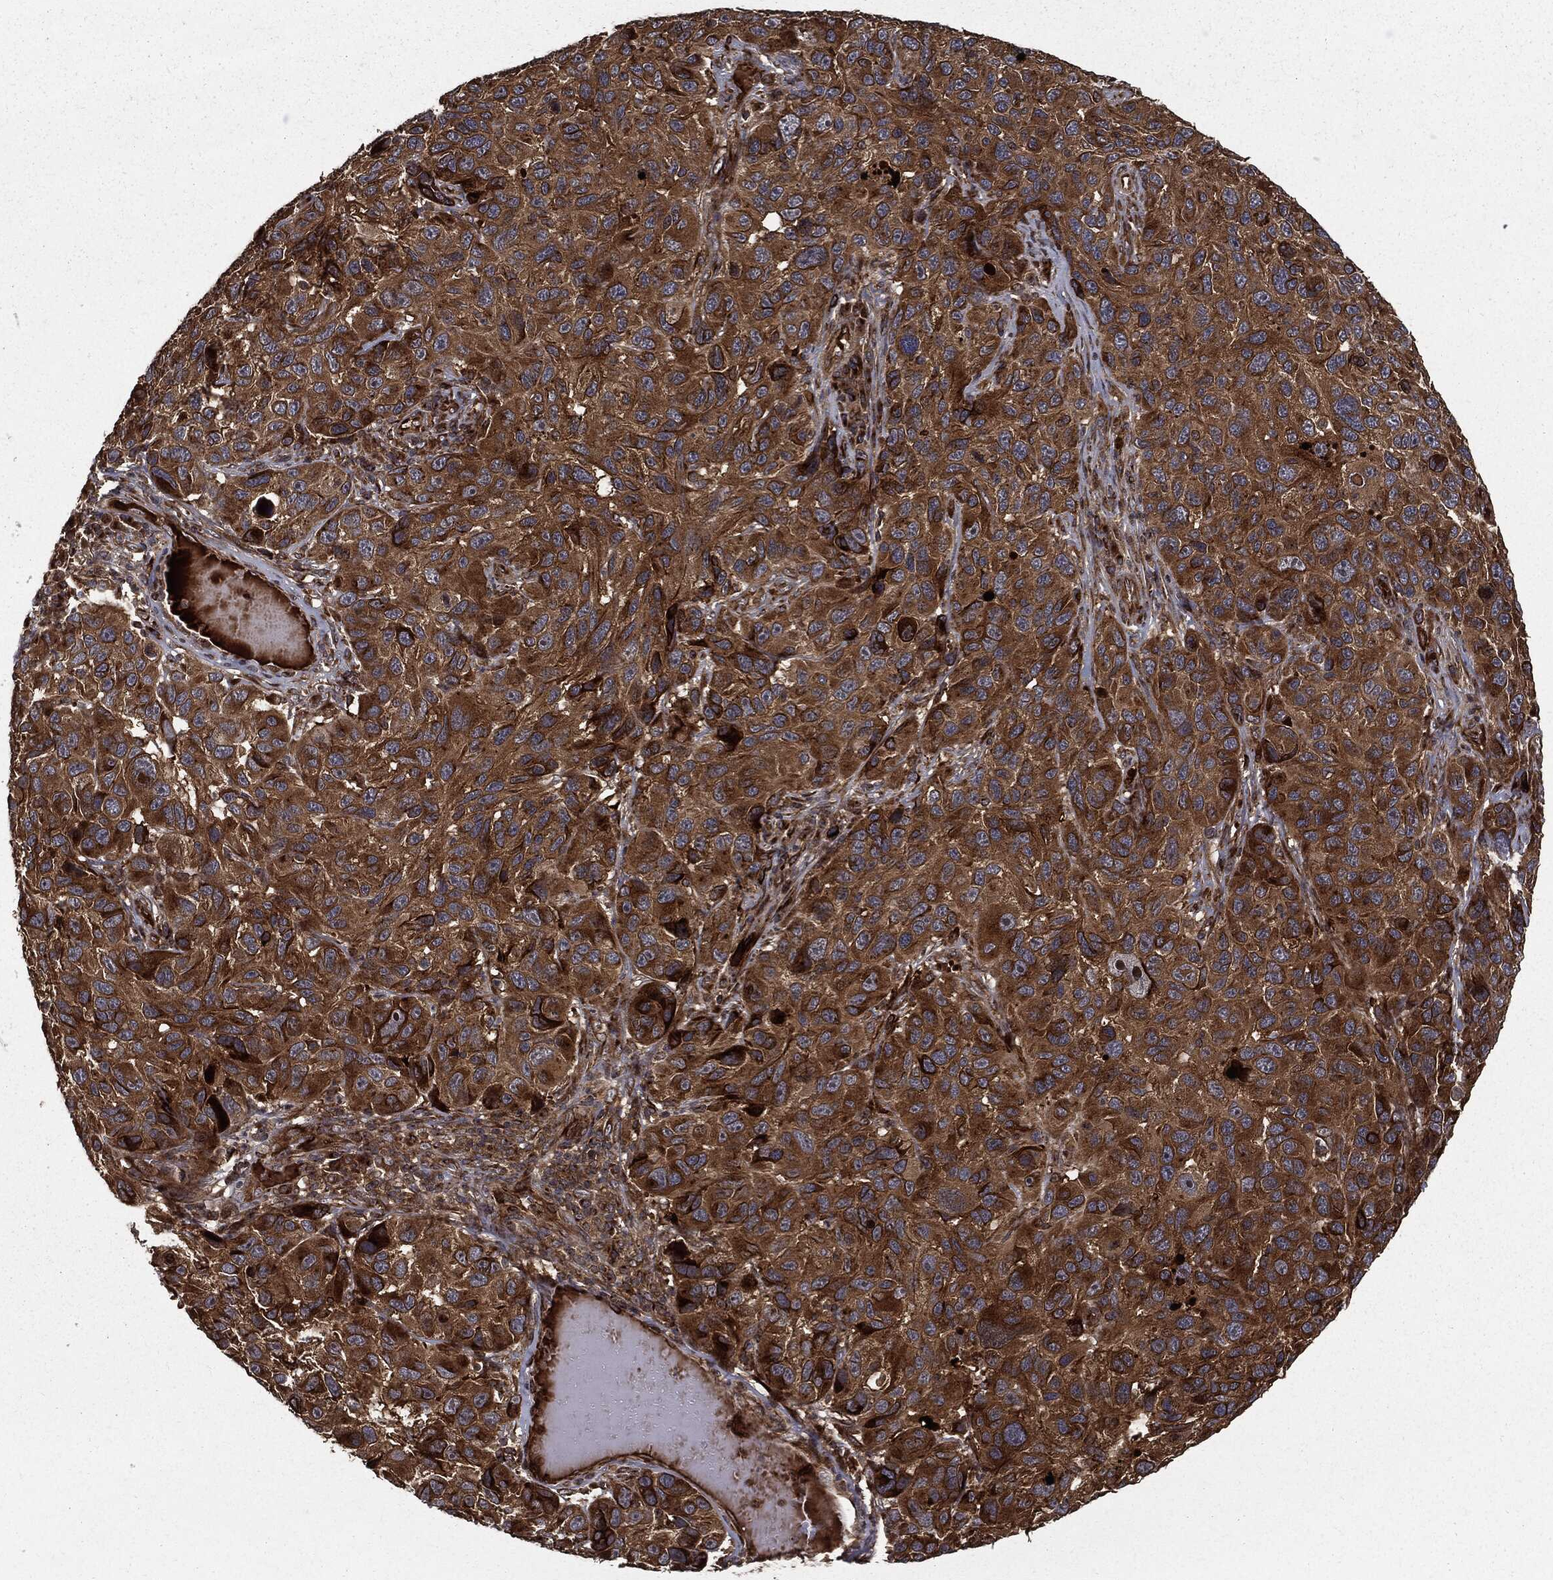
{"staining": {"intensity": "strong", "quantity": ">75%", "location": "cytoplasmic/membranous"}, "tissue": "melanoma", "cell_type": "Tumor cells", "image_type": "cancer", "snomed": [{"axis": "morphology", "description": "Malignant melanoma, NOS"}, {"axis": "topography", "description": "Skin"}], "caption": "Immunohistochemistry micrograph of neoplastic tissue: malignant melanoma stained using IHC reveals high levels of strong protein expression localized specifically in the cytoplasmic/membranous of tumor cells, appearing as a cytoplasmic/membranous brown color.", "gene": "HTT", "patient": {"sex": "male", "age": 53}}